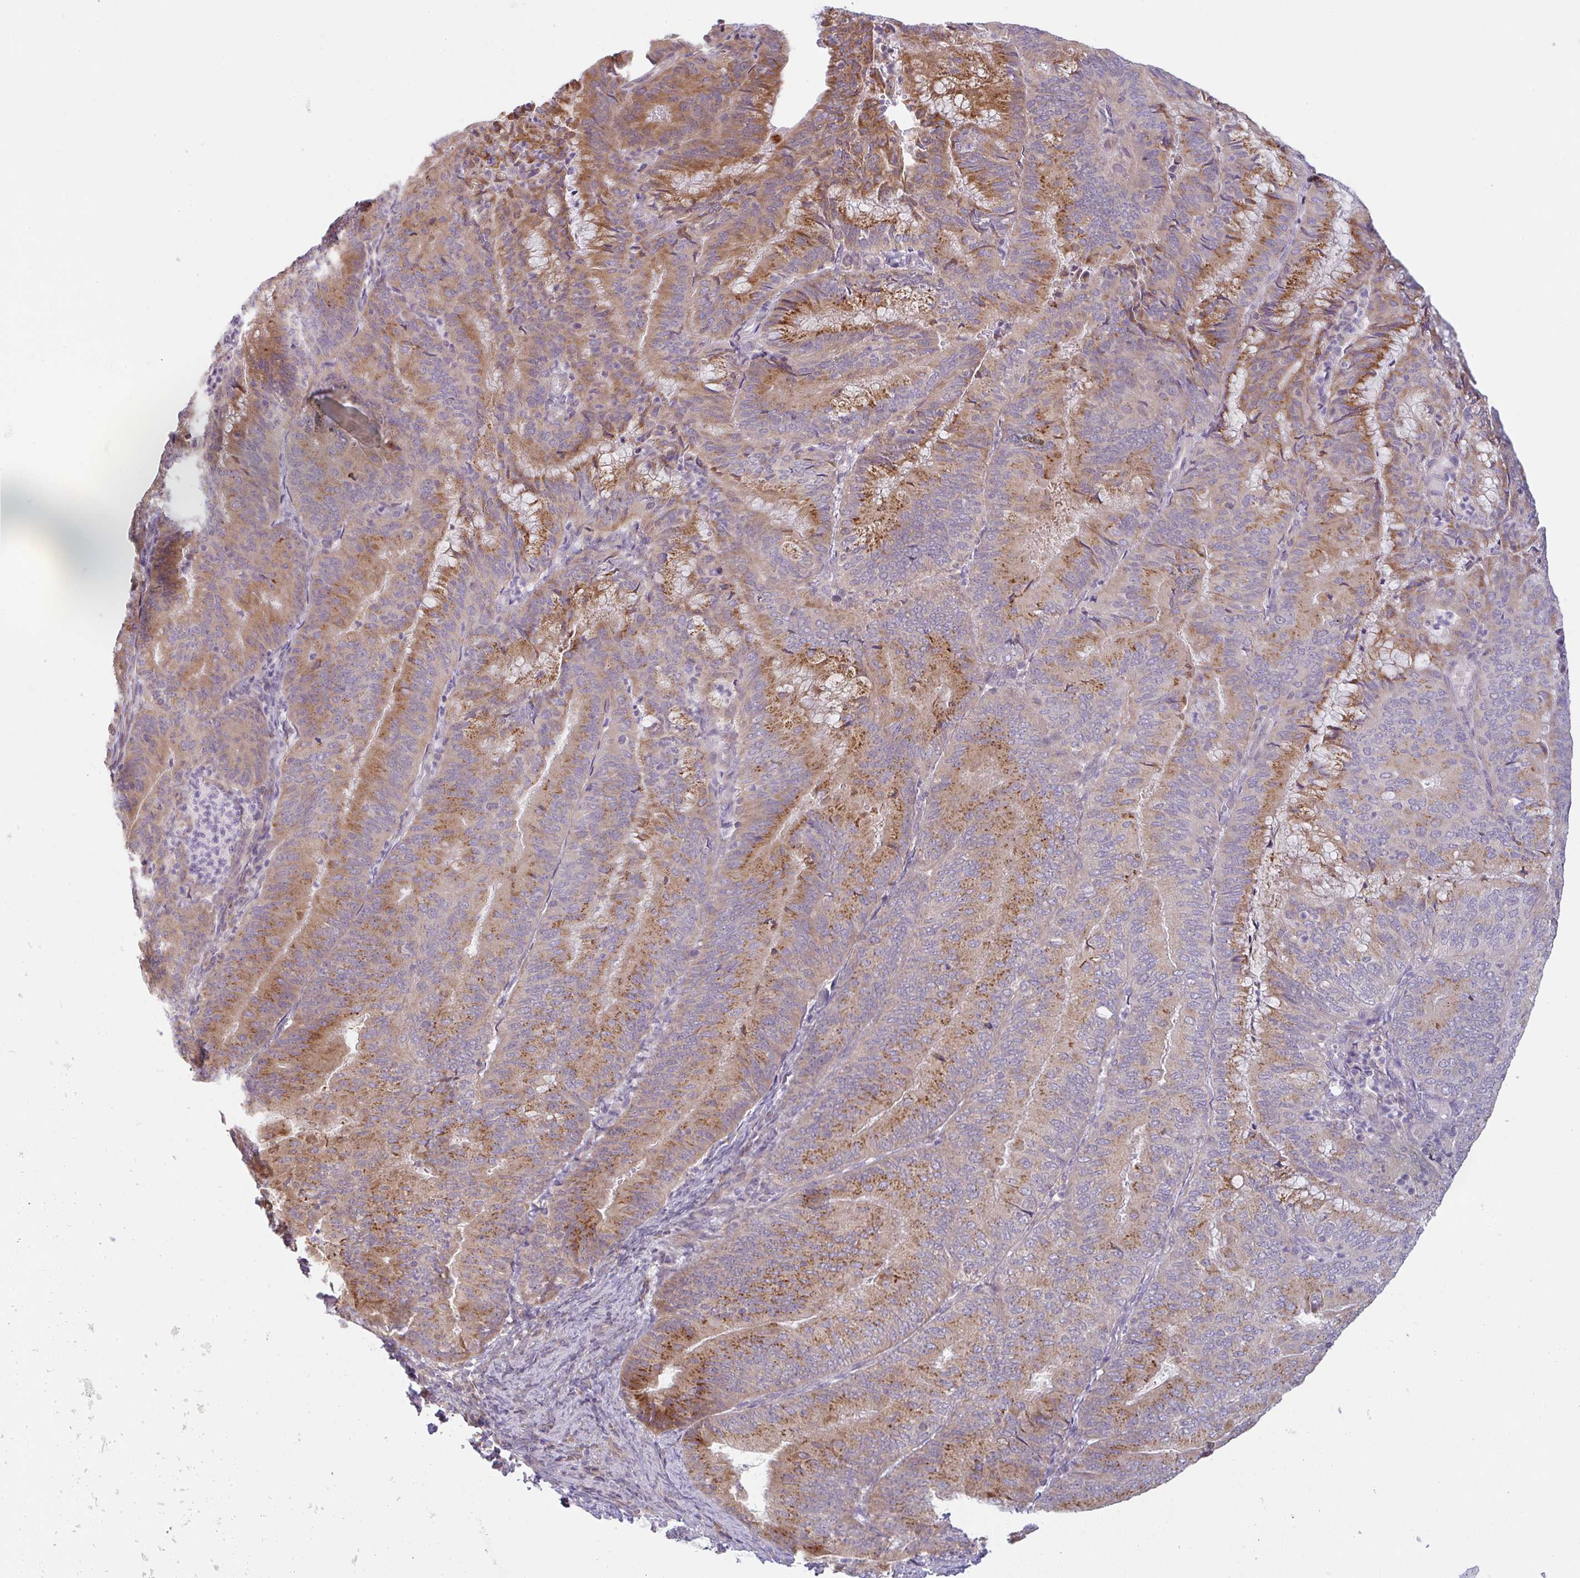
{"staining": {"intensity": "moderate", "quantity": "25%-75%", "location": "cytoplasmic/membranous"}, "tissue": "endometrial cancer", "cell_type": "Tumor cells", "image_type": "cancer", "snomed": [{"axis": "morphology", "description": "Adenocarcinoma, NOS"}, {"axis": "topography", "description": "Endometrium"}], "caption": "This is an image of IHC staining of endometrial adenocarcinoma, which shows moderate expression in the cytoplasmic/membranous of tumor cells.", "gene": "MOB1A", "patient": {"sex": "female", "age": 57}}